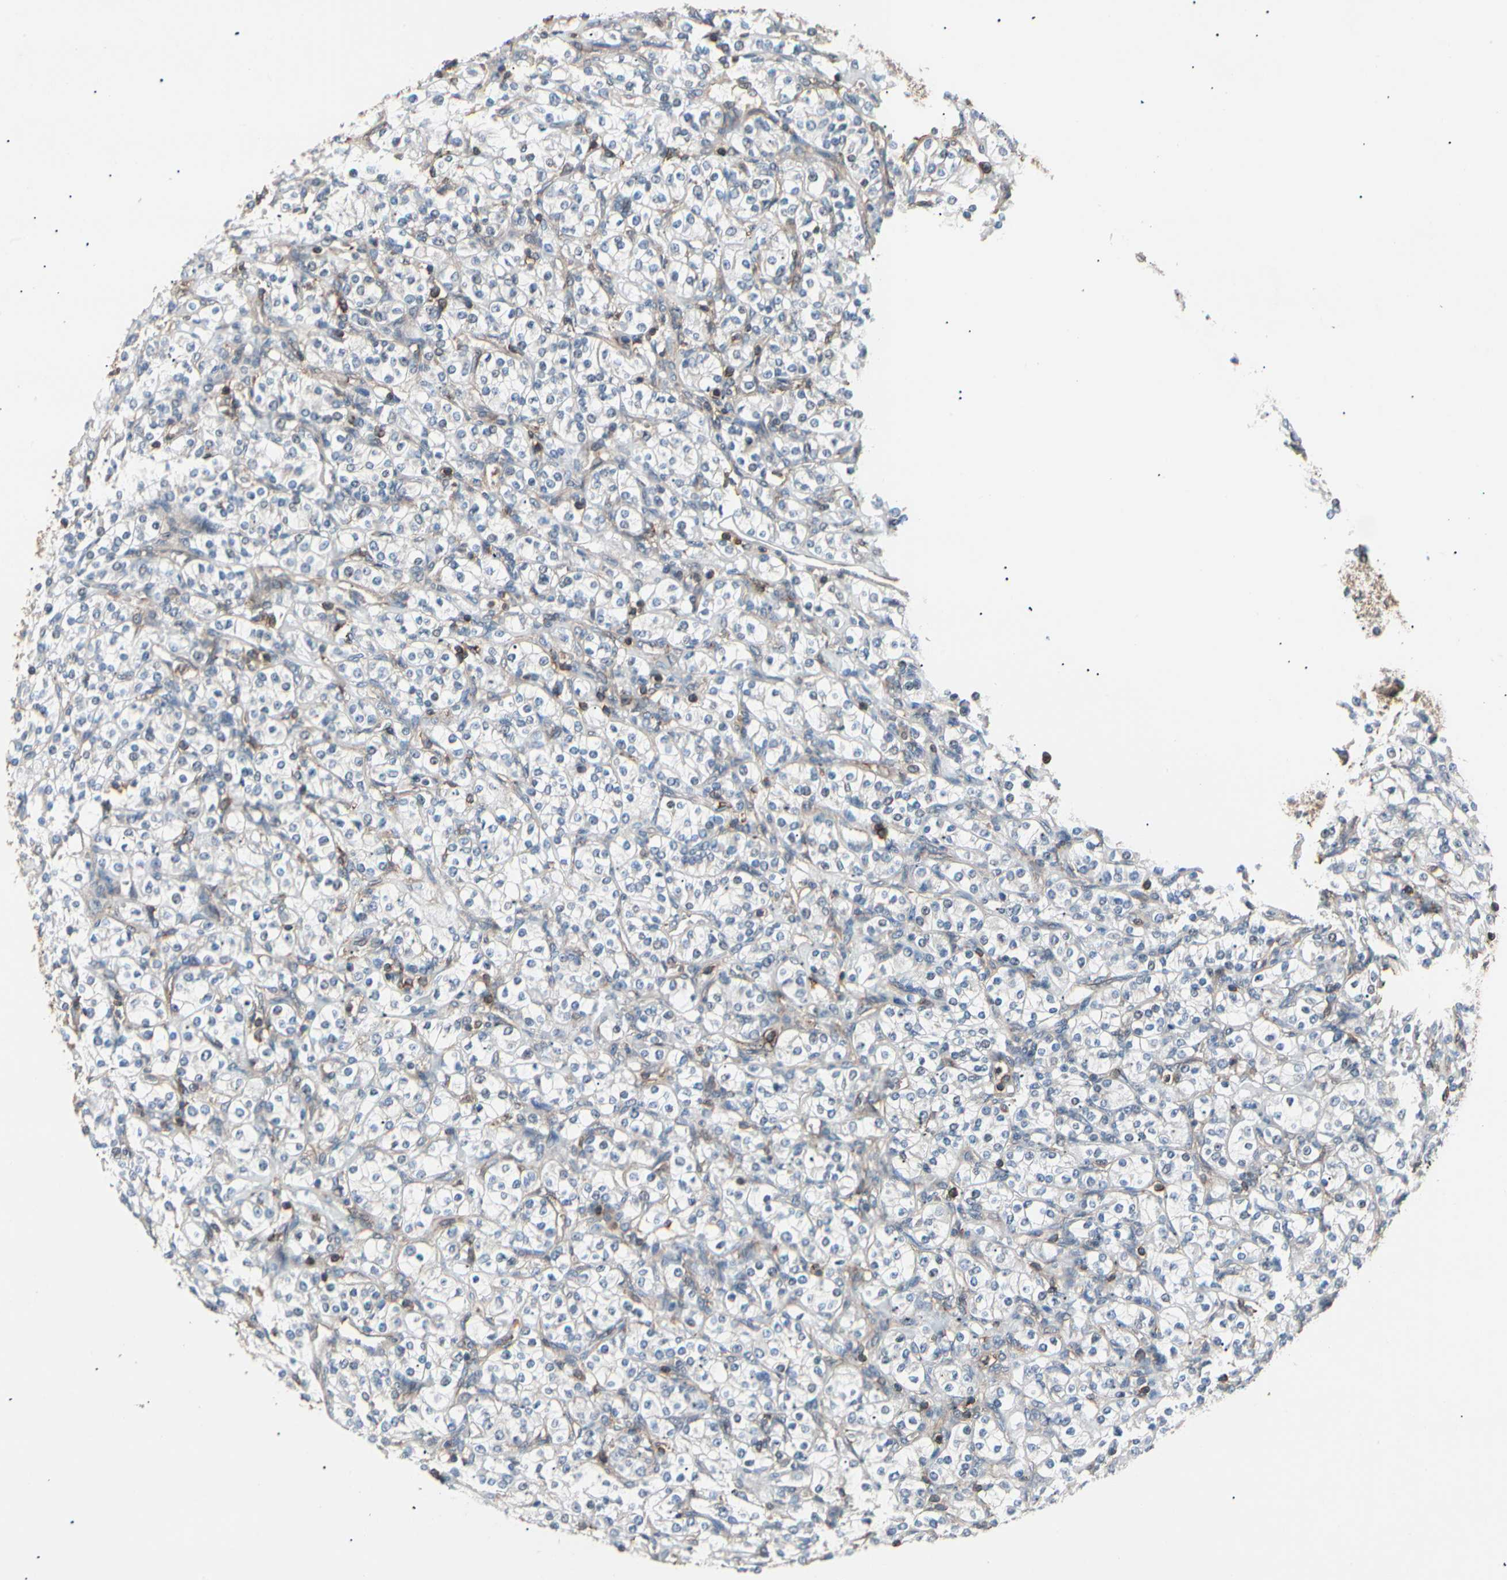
{"staining": {"intensity": "weak", "quantity": "<25%", "location": "cytoplasmic/membranous"}, "tissue": "renal cancer", "cell_type": "Tumor cells", "image_type": "cancer", "snomed": [{"axis": "morphology", "description": "Adenocarcinoma, NOS"}, {"axis": "topography", "description": "Kidney"}], "caption": "The photomicrograph displays no staining of tumor cells in renal adenocarcinoma.", "gene": "MAPK13", "patient": {"sex": "male", "age": 77}}